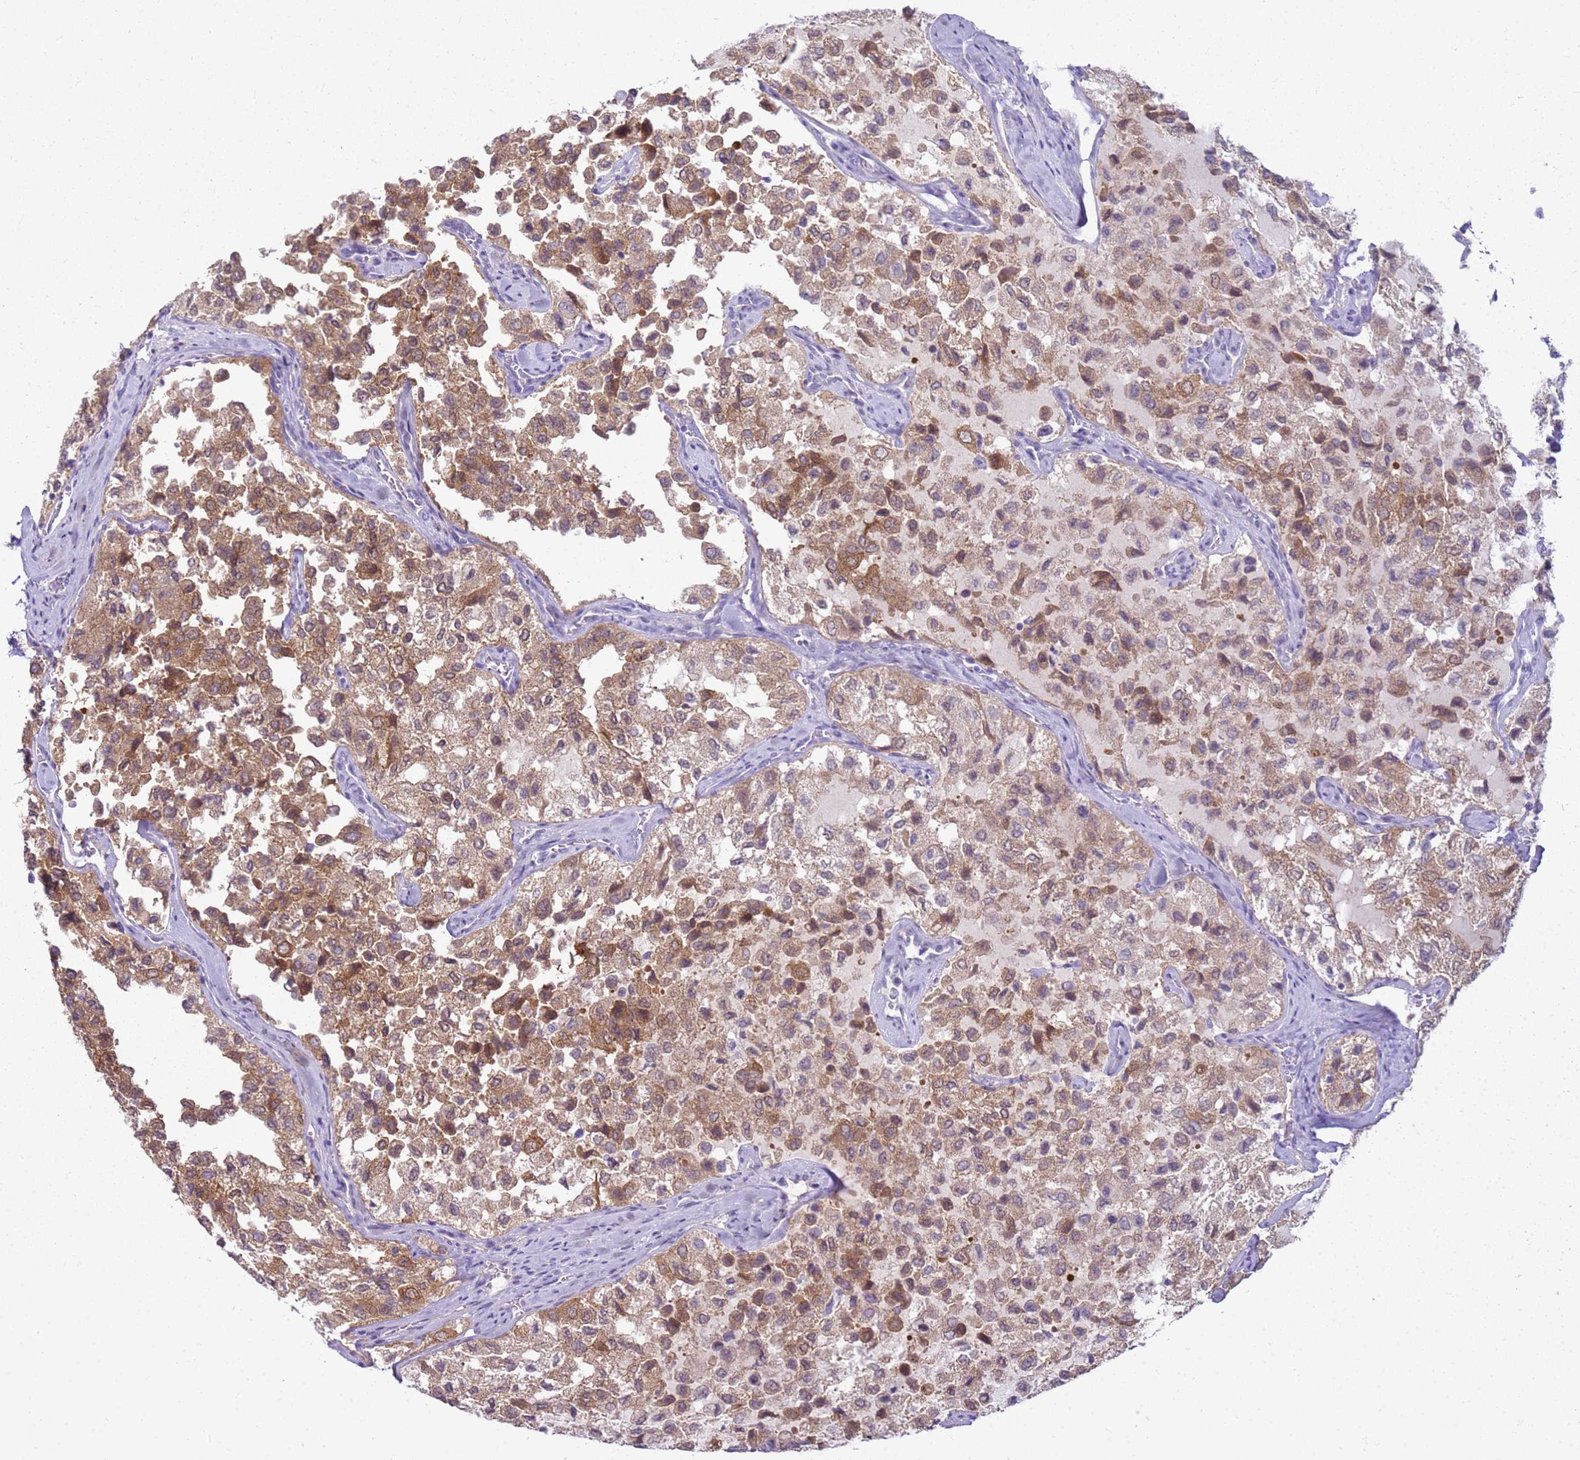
{"staining": {"intensity": "moderate", "quantity": ">75%", "location": "cytoplasmic/membranous"}, "tissue": "thyroid cancer", "cell_type": "Tumor cells", "image_type": "cancer", "snomed": [{"axis": "morphology", "description": "Follicular adenoma carcinoma, NOS"}, {"axis": "topography", "description": "Thyroid gland"}], "caption": "IHC of follicular adenoma carcinoma (thyroid) exhibits medium levels of moderate cytoplasmic/membranous staining in approximately >75% of tumor cells.", "gene": "HSPB1", "patient": {"sex": "male", "age": 75}}